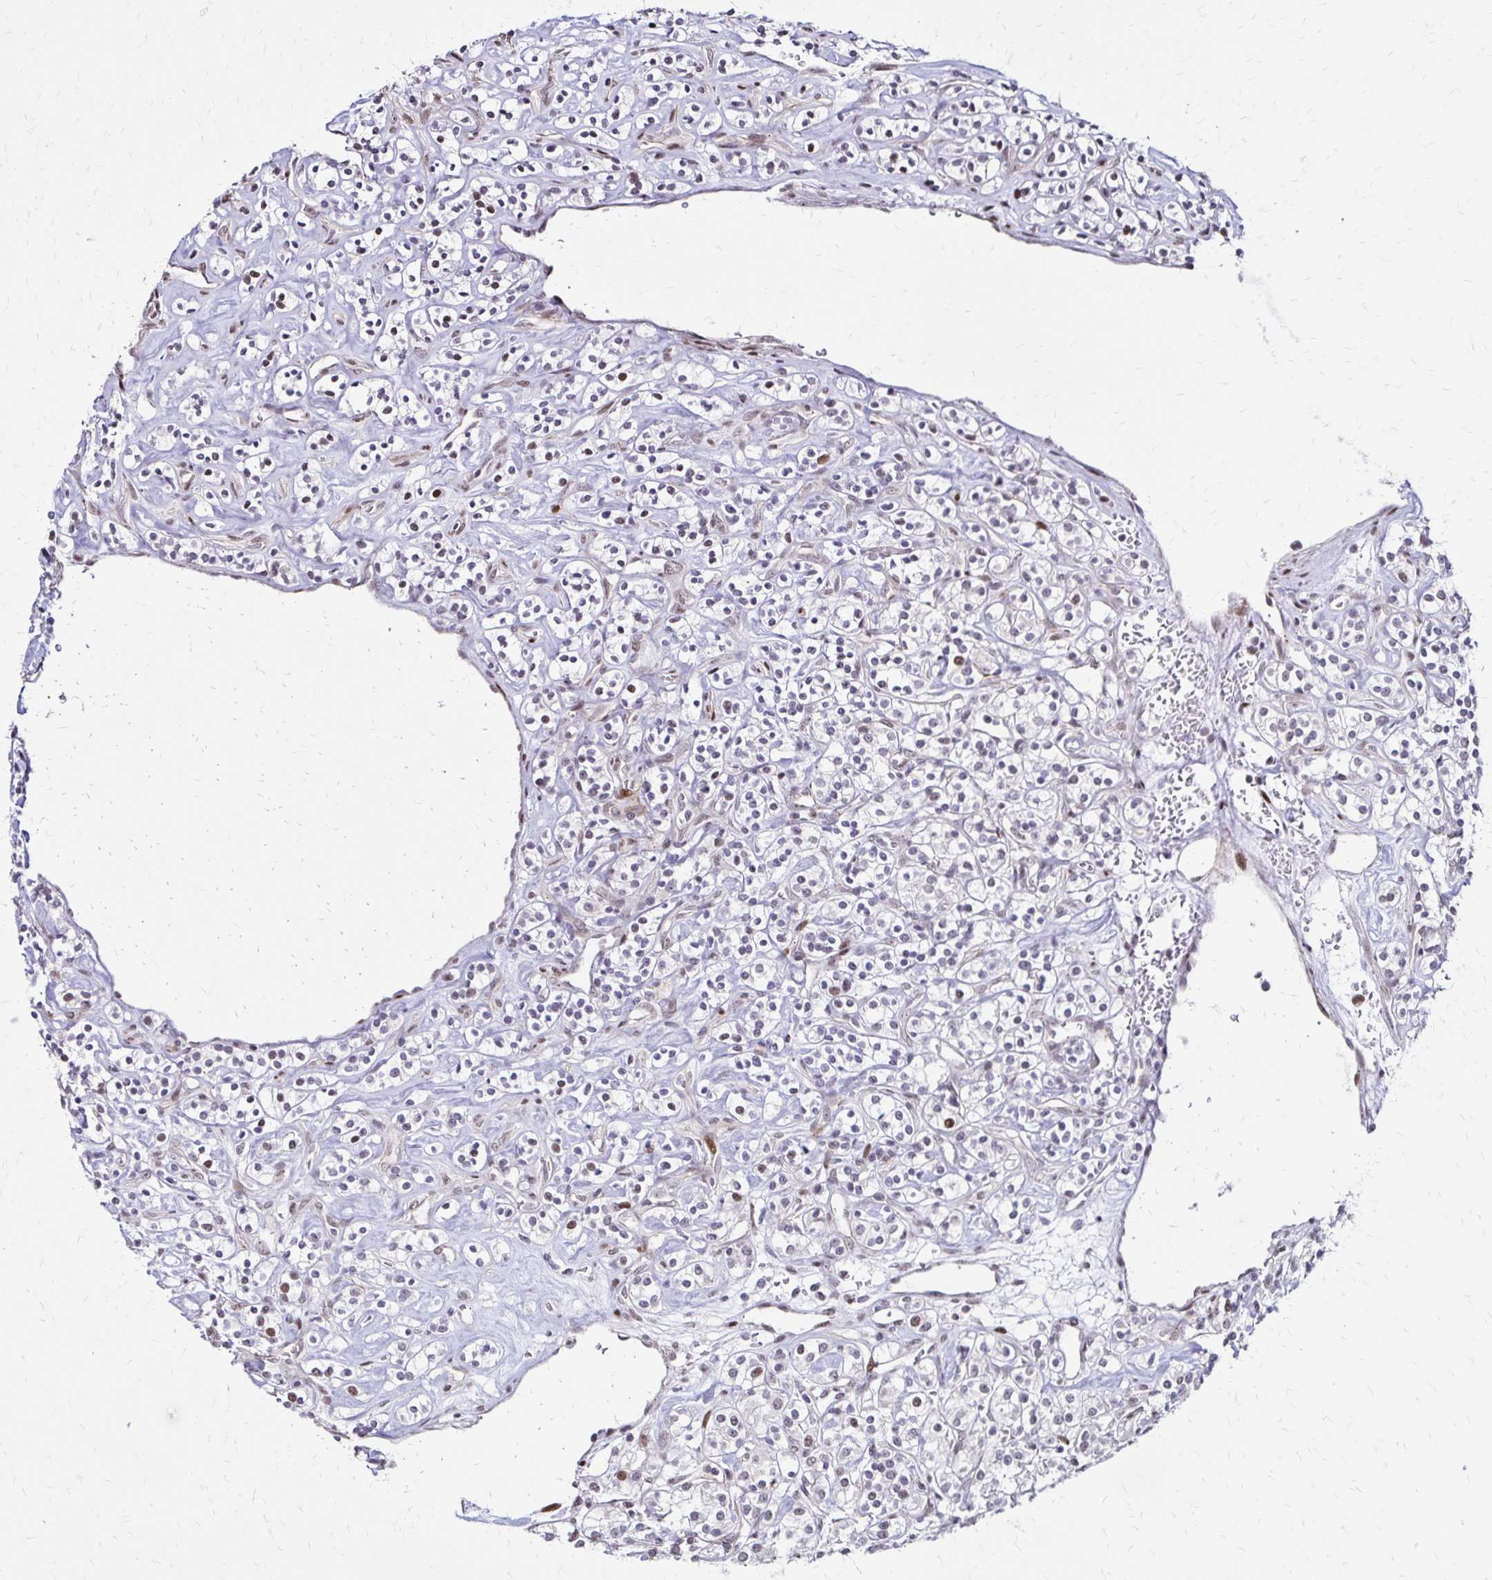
{"staining": {"intensity": "negative", "quantity": "none", "location": "none"}, "tissue": "renal cancer", "cell_type": "Tumor cells", "image_type": "cancer", "snomed": [{"axis": "morphology", "description": "Adenocarcinoma, NOS"}, {"axis": "topography", "description": "Kidney"}], "caption": "An immunohistochemistry image of adenocarcinoma (renal) is shown. There is no staining in tumor cells of adenocarcinoma (renal). Nuclei are stained in blue.", "gene": "TOB1", "patient": {"sex": "male", "age": 77}}